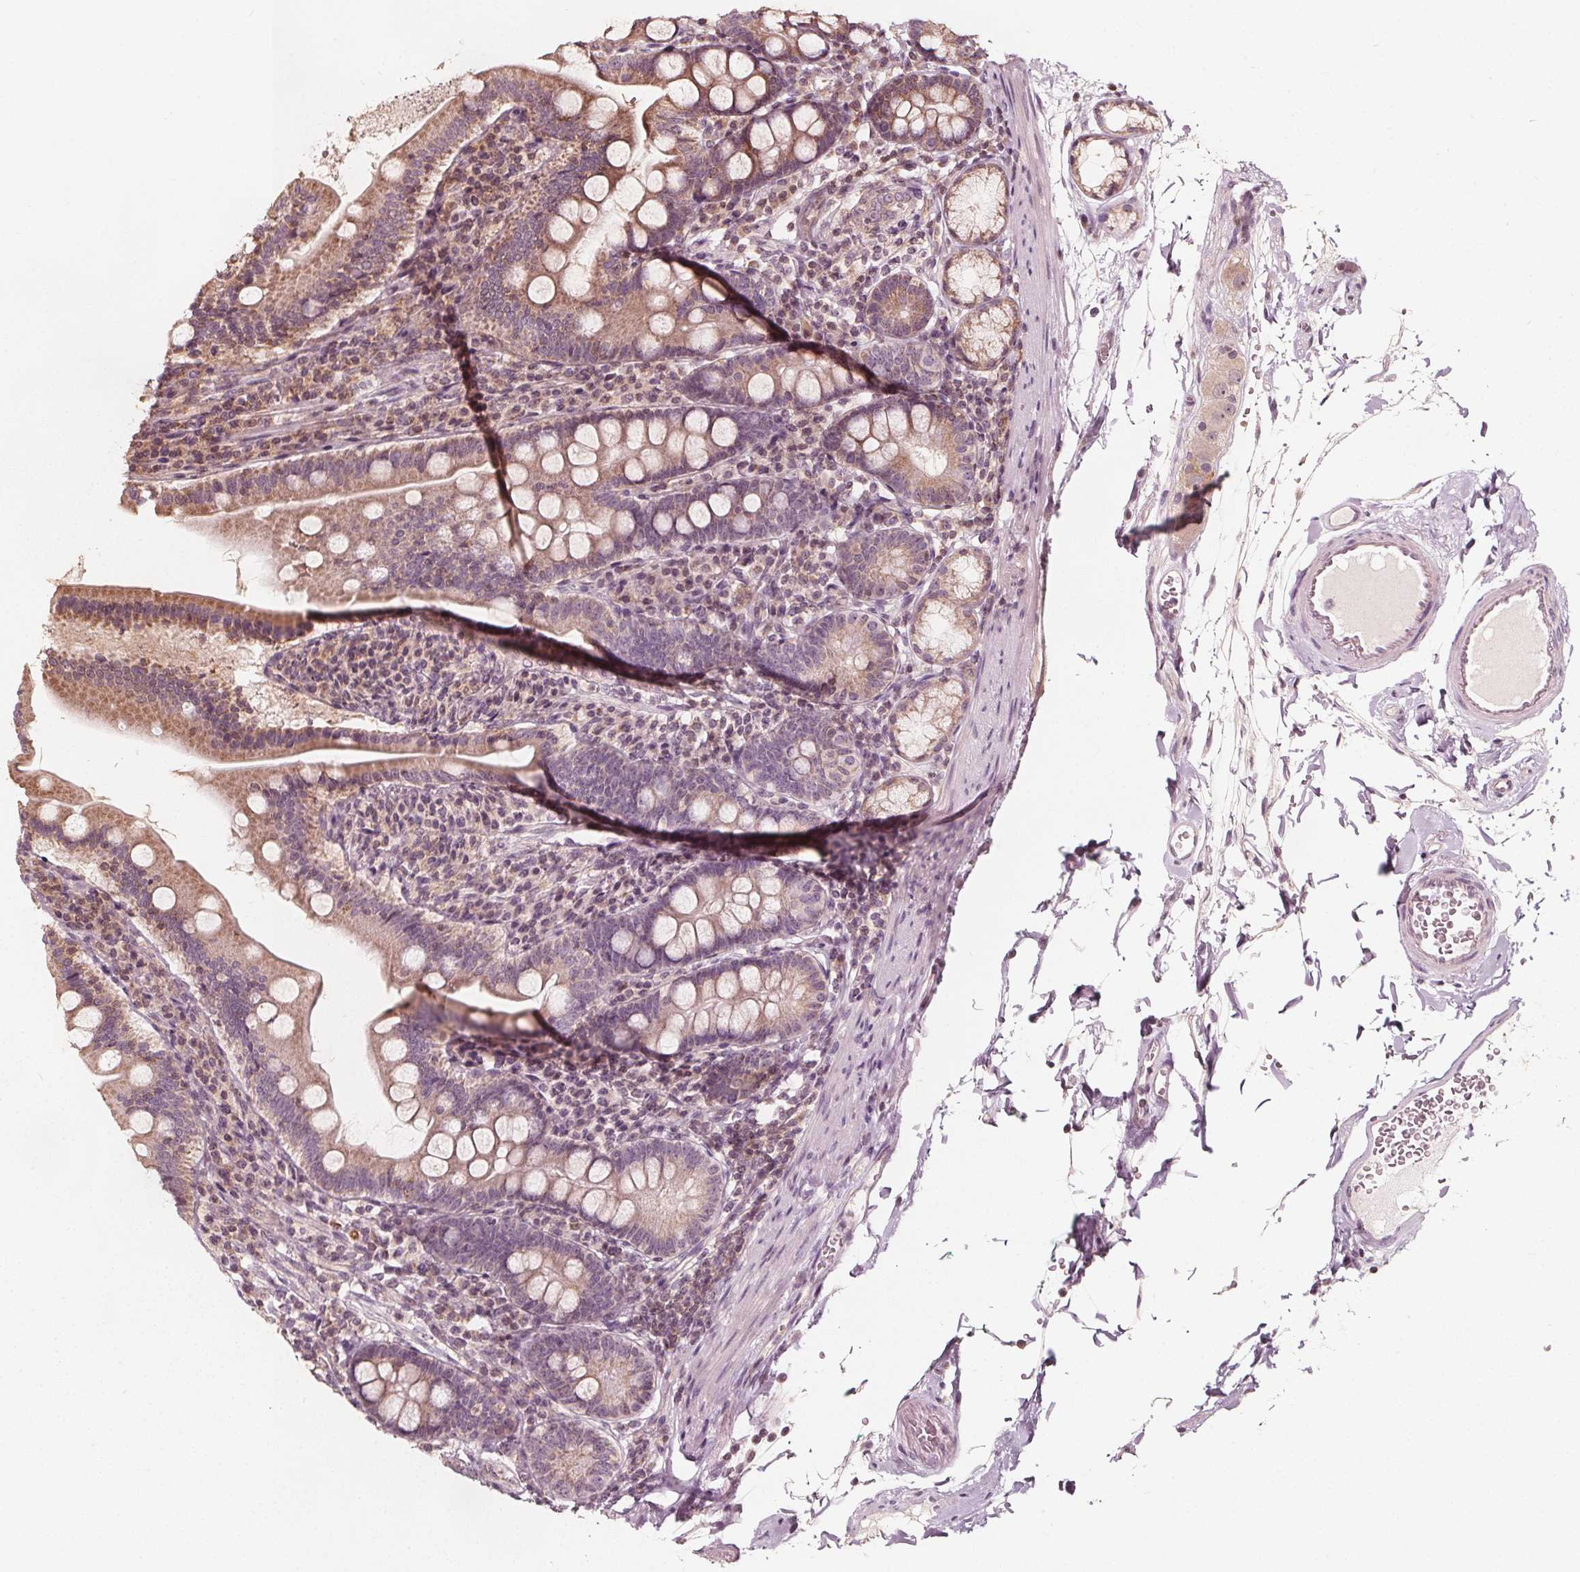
{"staining": {"intensity": "moderate", "quantity": ">75%", "location": "cytoplasmic/membranous"}, "tissue": "duodenum", "cell_type": "Glandular cells", "image_type": "normal", "snomed": [{"axis": "morphology", "description": "Normal tissue, NOS"}, {"axis": "topography", "description": "Duodenum"}], "caption": "Glandular cells show medium levels of moderate cytoplasmic/membranous expression in about >75% of cells in benign duodenum.", "gene": "AIP", "patient": {"sex": "female", "age": 67}}